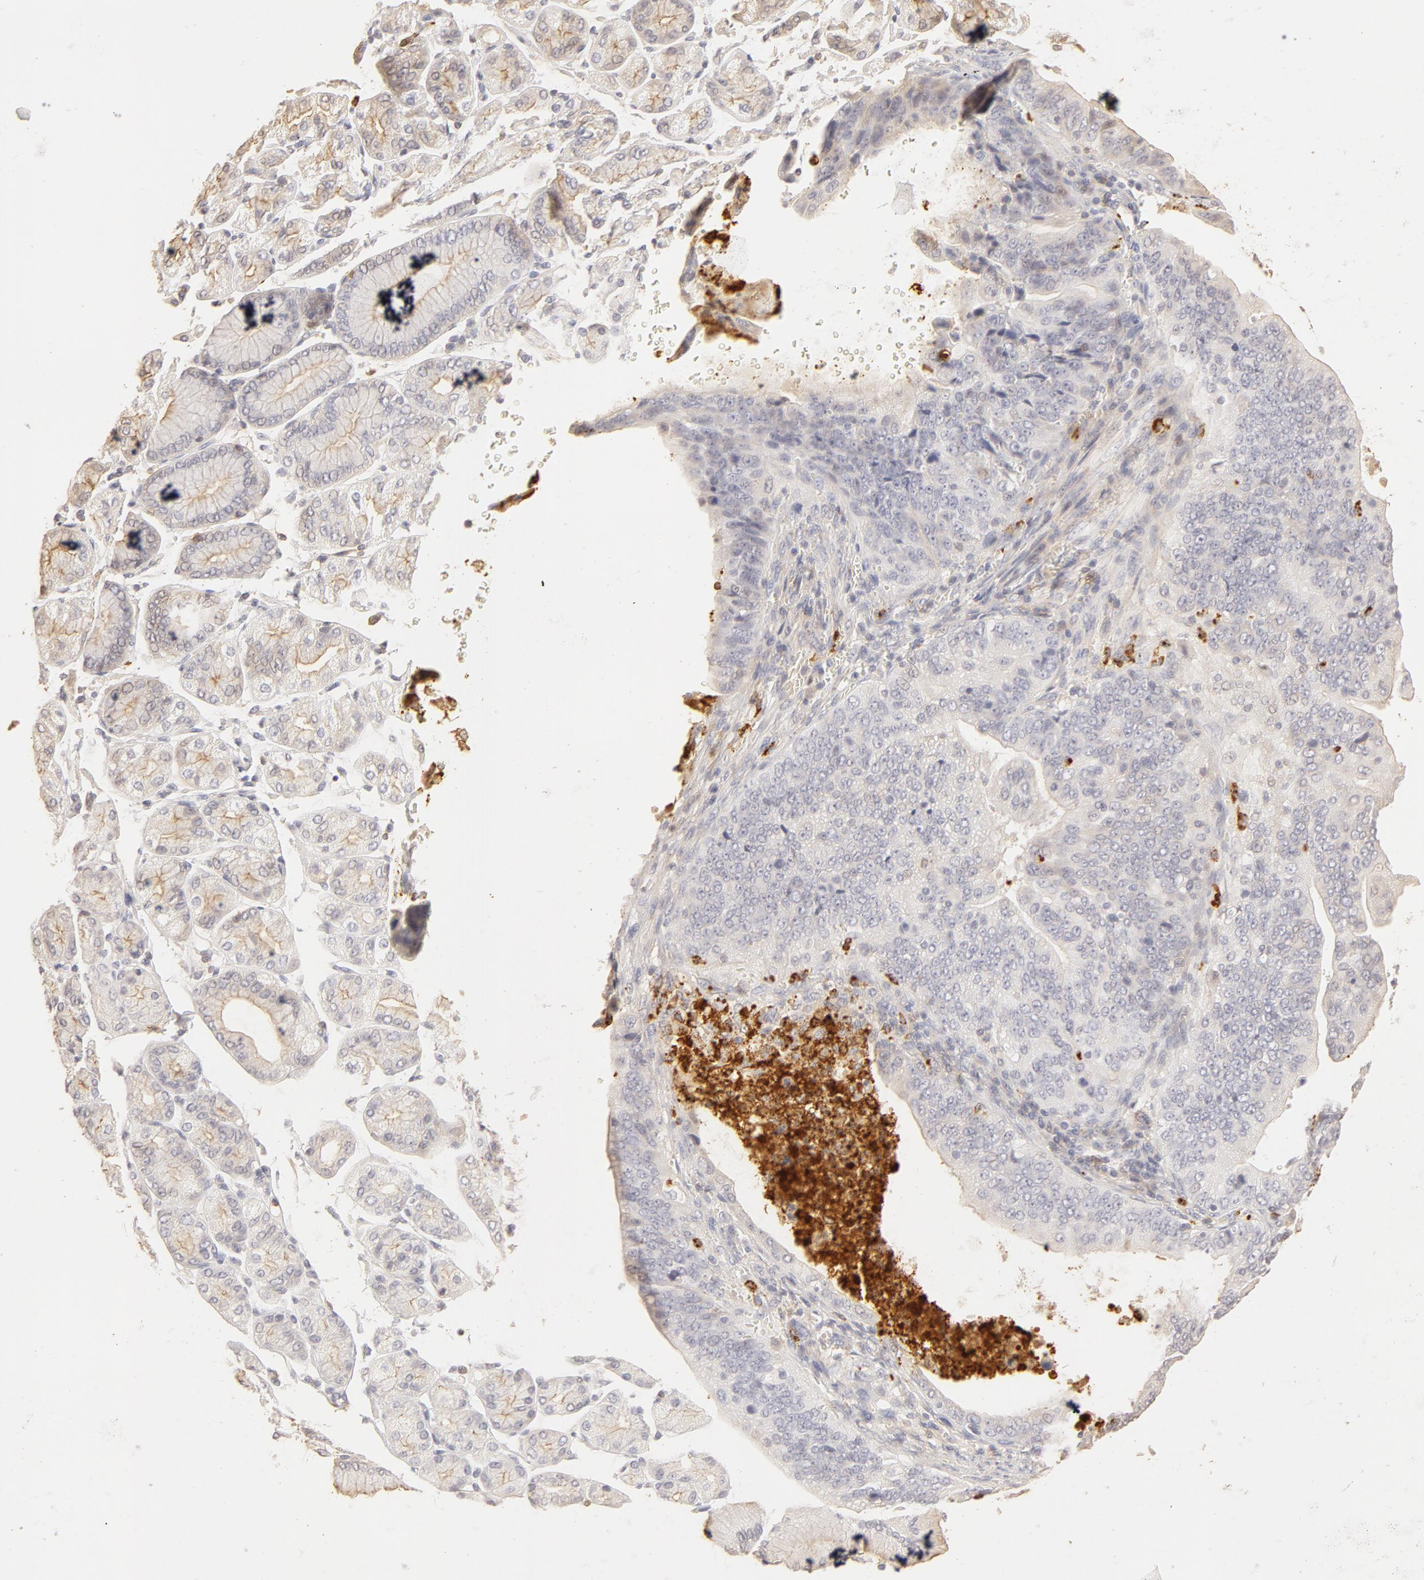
{"staining": {"intensity": "negative", "quantity": "none", "location": "none"}, "tissue": "stomach cancer", "cell_type": "Tumor cells", "image_type": "cancer", "snomed": [{"axis": "morphology", "description": "Adenocarcinoma, NOS"}, {"axis": "topography", "description": "Stomach, upper"}], "caption": "High magnification brightfield microscopy of adenocarcinoma (stomach) stained with DAB (3,3'-diaminobenzidine) (brown) and counterstained with hematoxylin (blue): tumor cells show no significant staining. (DAB IHC with hematoxylin counter stain).", "gene": "C1R", "patient": {"sex": "female", "age": 50}}